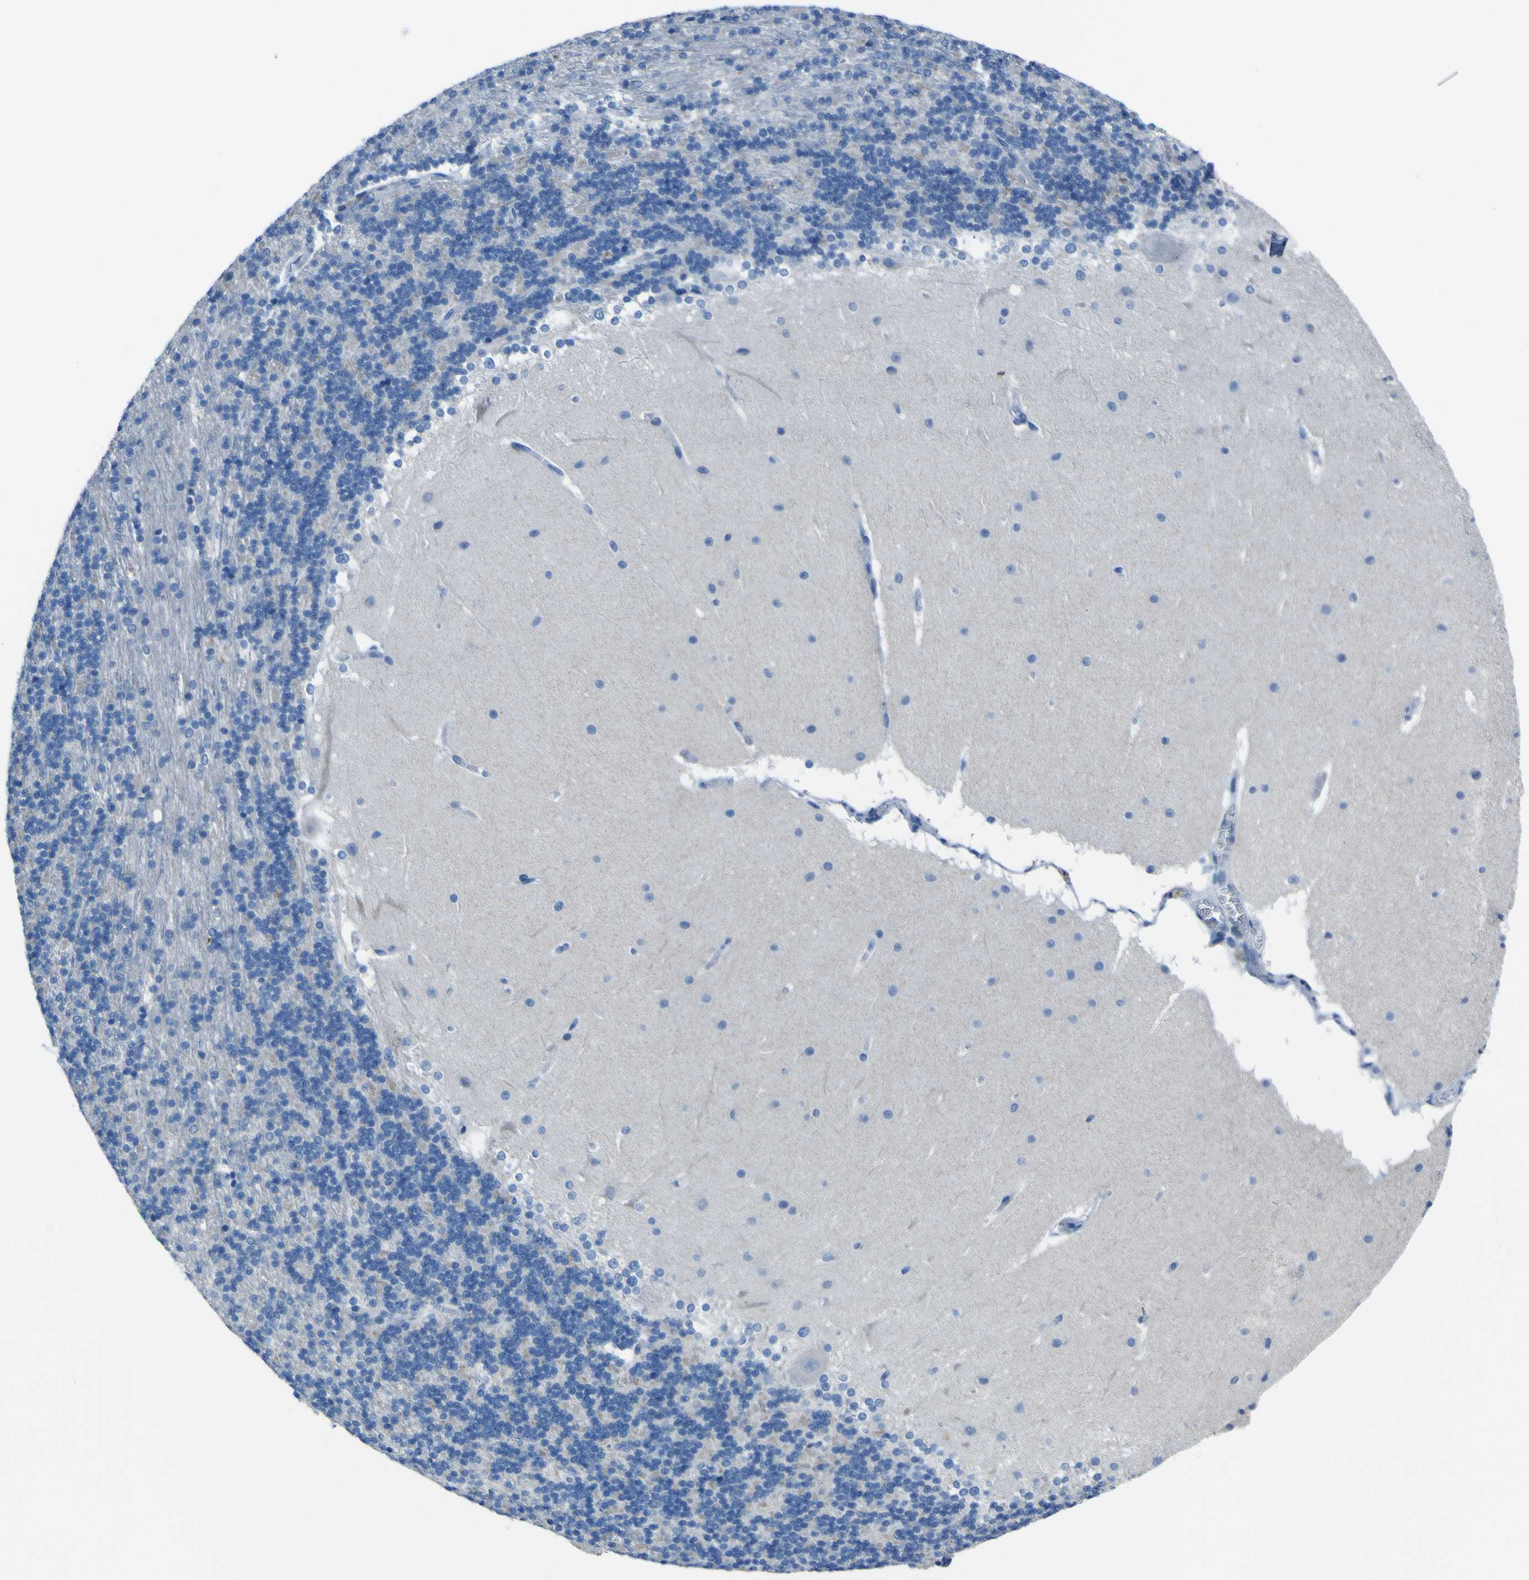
{"staining": {"intensity": "negative", "quantity": "none", "location": "none"}, "tissue": "cerebellum", "cell_type": "Cells in granular layer", "image_type": "normal", "snomed": [{"axis": "morphology", "description": "Normal tissue, NOS"}, {"axis": "topography", "description": "Cerebellum"}], "caption": "IHC image of normal cerebellum: human cerebellum stained with DAB shows no significant protein expression in cells in granular layer. (DAB (3,3'-diaminobenzidine) IHC with hematoxylin counter stain).", "gene": "ACSL1", "patient": {"sex": "female", "age": 19}}